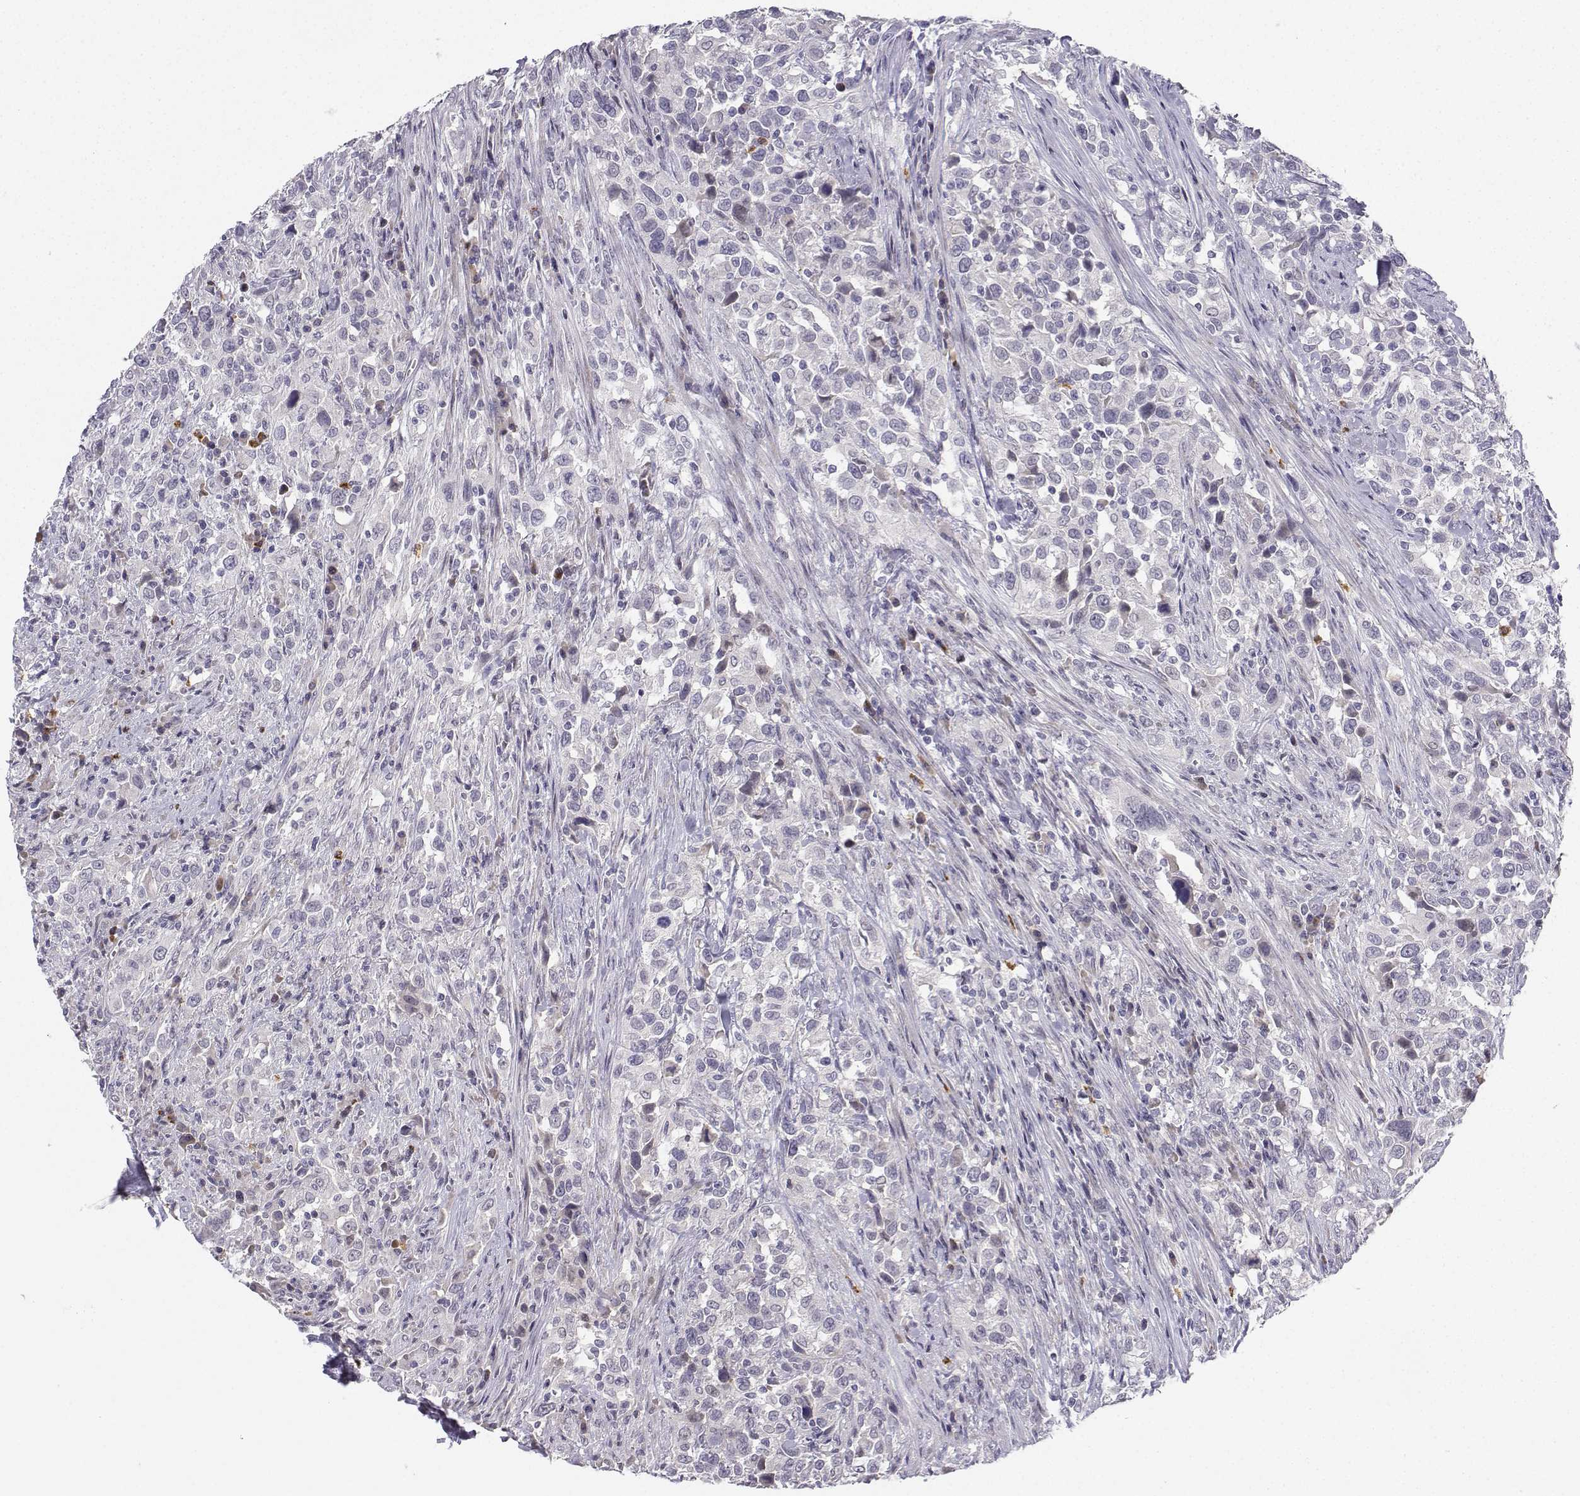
{"staining": {"intensity": "negative", "quantity": "none", "location": "none"}, "tissue": "urothelial cancer", "cell_type": "Tumor cells", "image_type": "cancer", "snomed": [{"axis": "morphology", "description": "Urothelial carcinoma, NOS"}, {"axis": "morphology", "description": "Urothelial carcinoma, High grade"}, {"axis": "topography", "description": "Urinary bladder"}], "caption": "The histopathology image demonstrates no staining of tumor cells in urothelial cancer. (DAB IHC visualized using brightfield microscopy, high magnification).", "gene": "CALY", "patient": {"sex": "female", "age": 64}}